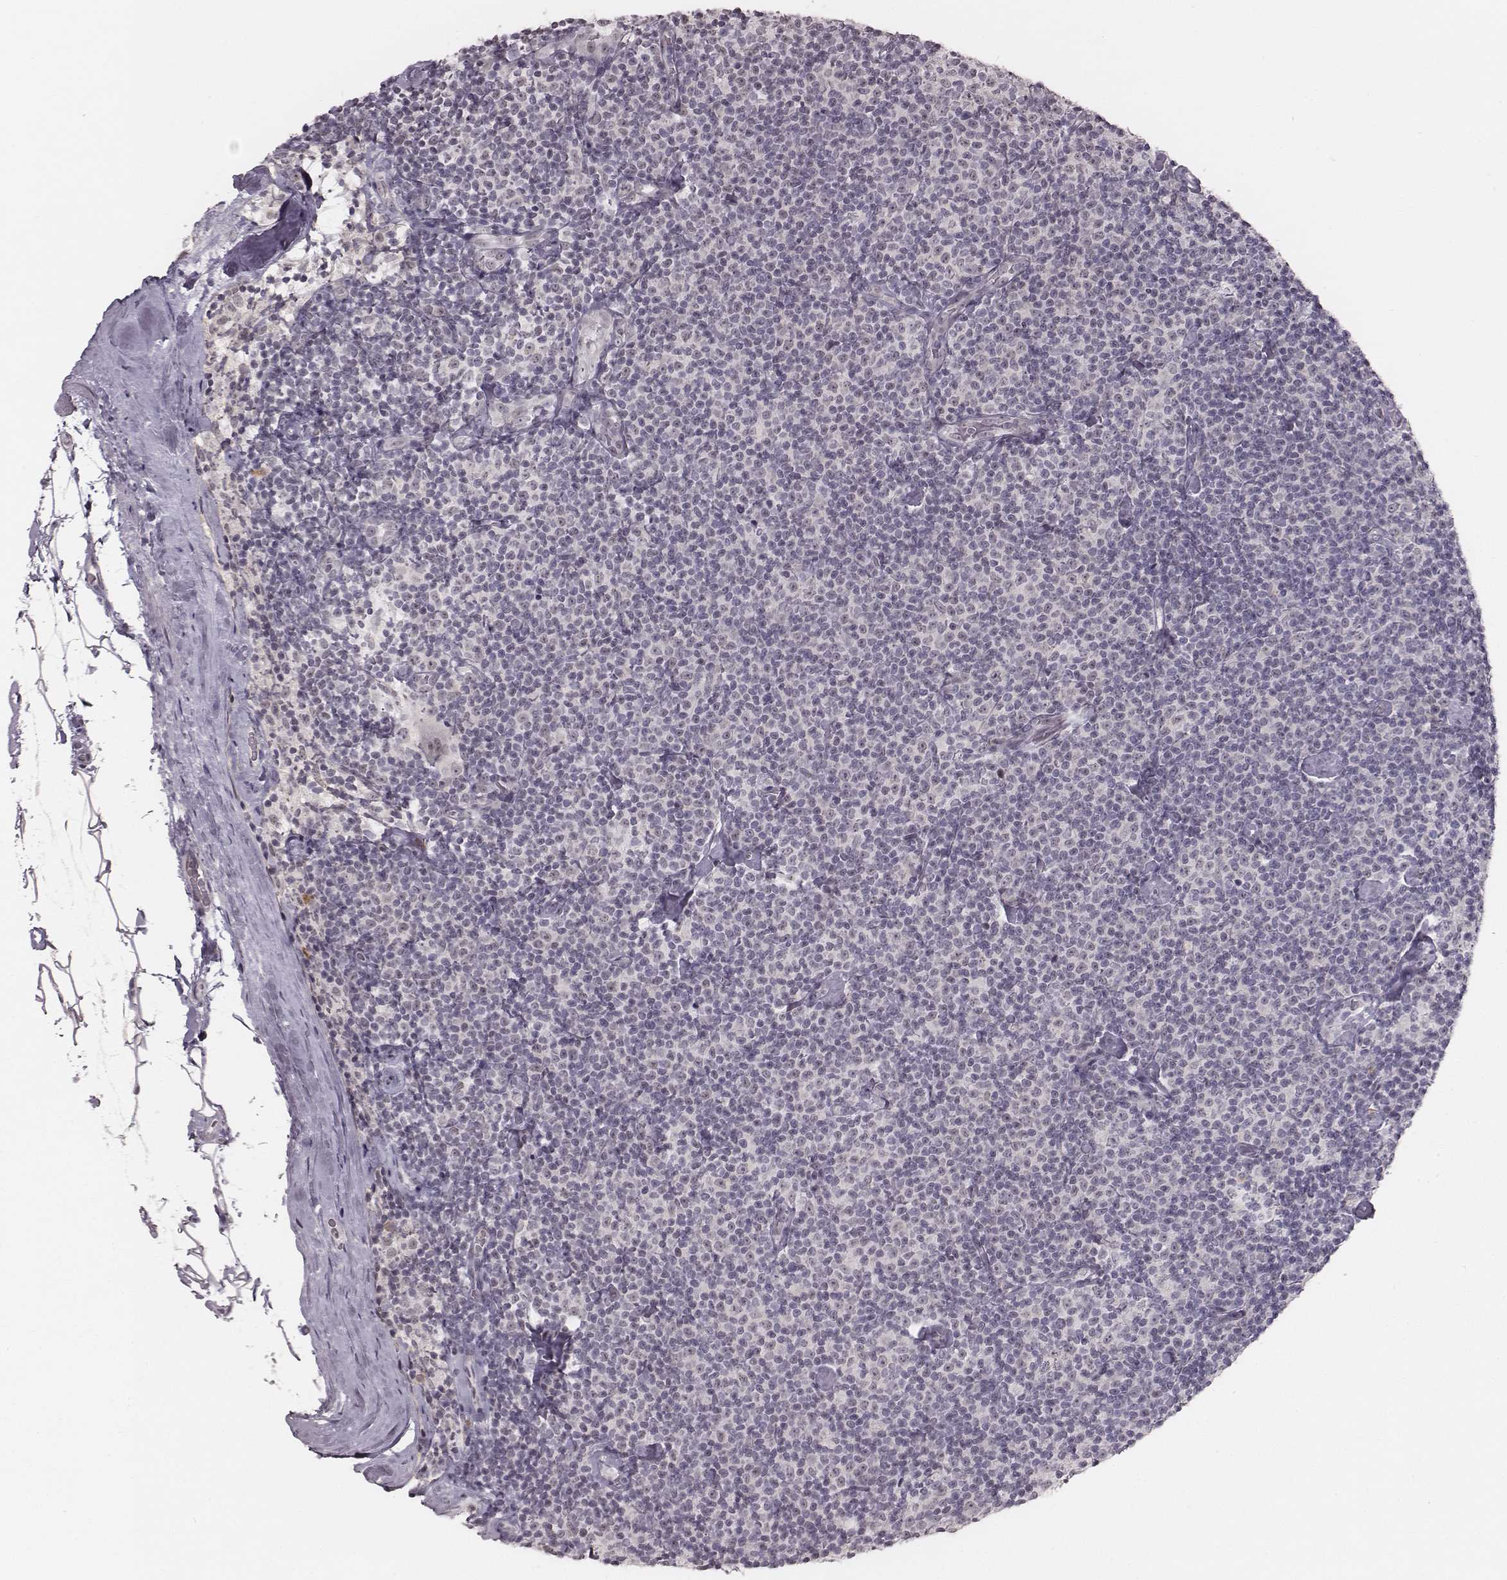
{"staining": {"intensity": "negative", "quantity": "none", "location": "none"}, "tissue": "lymphoma", "cell_type": "Tumor cells", "image_type": "cancer", "snomed": [{"axis": "morphology", "description": "Malignant lymphoma, non-Hodgkin's type, Low grade"}, {"axis": "topography", "description": "Lymph node"}], "caption": "A high-resolution micrograph shows immunohistochemistry (IHC) staining of low-grade malignant lymphoma, non-Hodgkin's type, which displays no significant expression in tumor cells.", "gene": "RPGRIP1", "patient": {"sex": "male", "age": 81}}